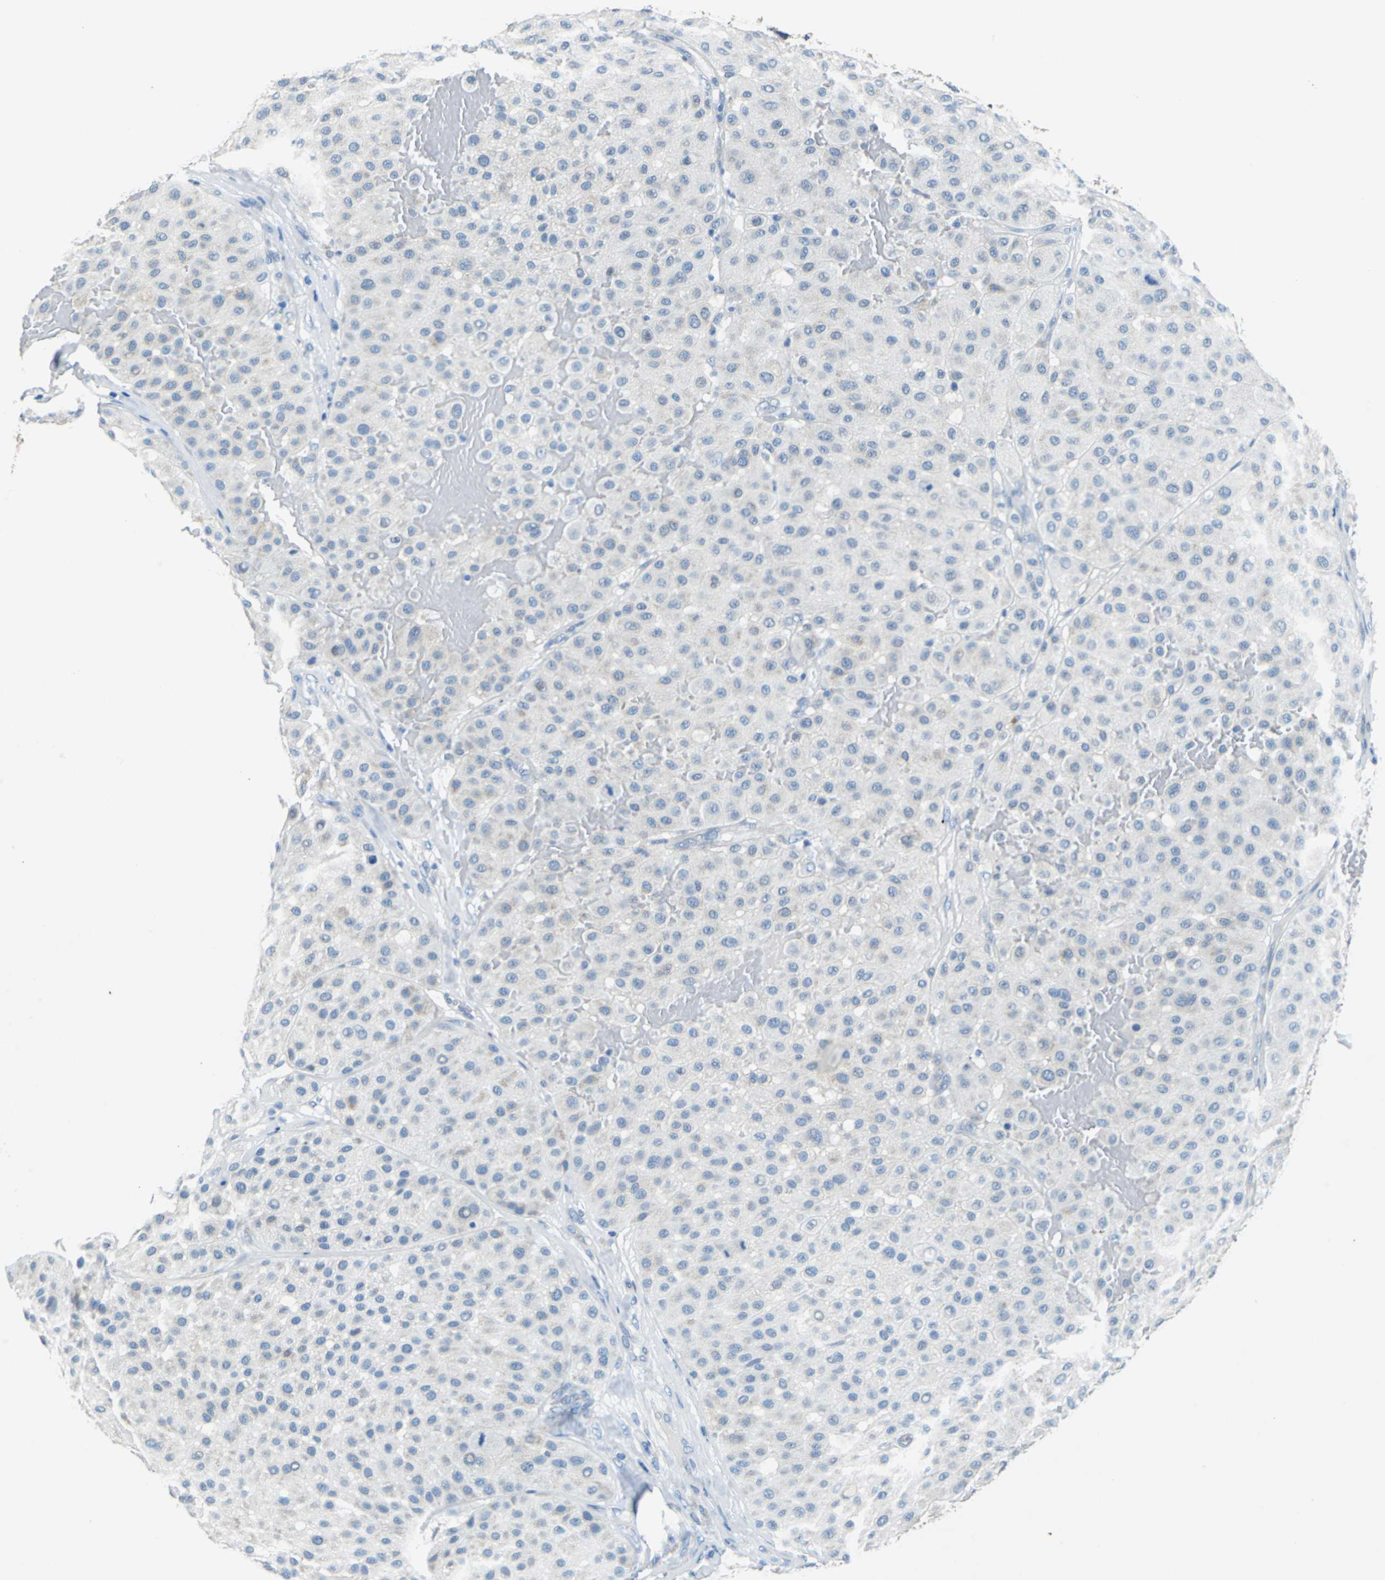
{"staining": {"intensity": "negative", "quantity": "none", "location": "none"}, "tissue": "melanoma", "cell_type": "Tumor cells", "image_type": "cancer", "snomed": [{"axis": "morphology", "description": "Normal tissue, NOS"}, {"axis": "morphology", "description": "Malignant melanoma, Metastatic site"}, {"axis": "topography", "description": "Skin"}], "caption": "Image shows no significant protein expression in tumor cells of malignant melanoma (metastatic site). Nuclei are stained in blue.", "gene": "TEX264", "patient": {"sex": "male", "age": 41}}